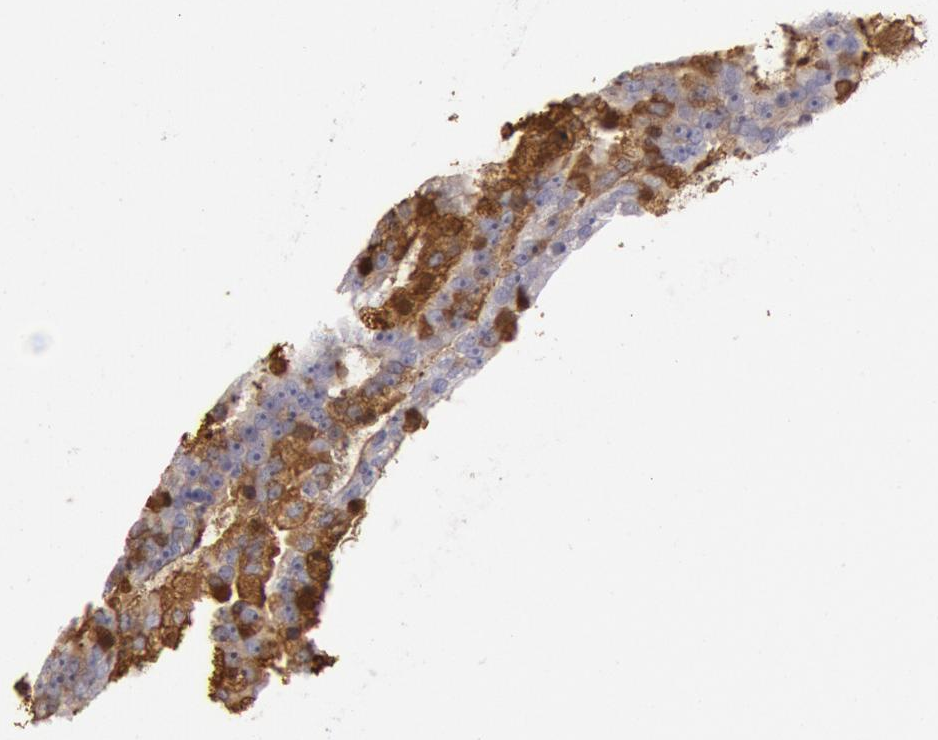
{"staining": {"intensity": "strong", "quantity": "25%-75%", "location": "cytoplasmic/membranous"}, "tissue": "prostate cancer", "cell_type": "Tumor cells", "image_type": "cancer", "snomed": [{"axis": "morphology", "description": "Adenocarcinoma, Medium grade"}, {"axis": "topography", "description": "Prostate"}], "caption": "Medium-grade adenocarcinoma (prostate) tissue exhibits strong cytoplasmic/membranous positivity in about 25%-75% of tumor cells, visualized by immunohistochemistry.", "gene": "IGHG1", "patient": {"sex": "male", "age": 65}}